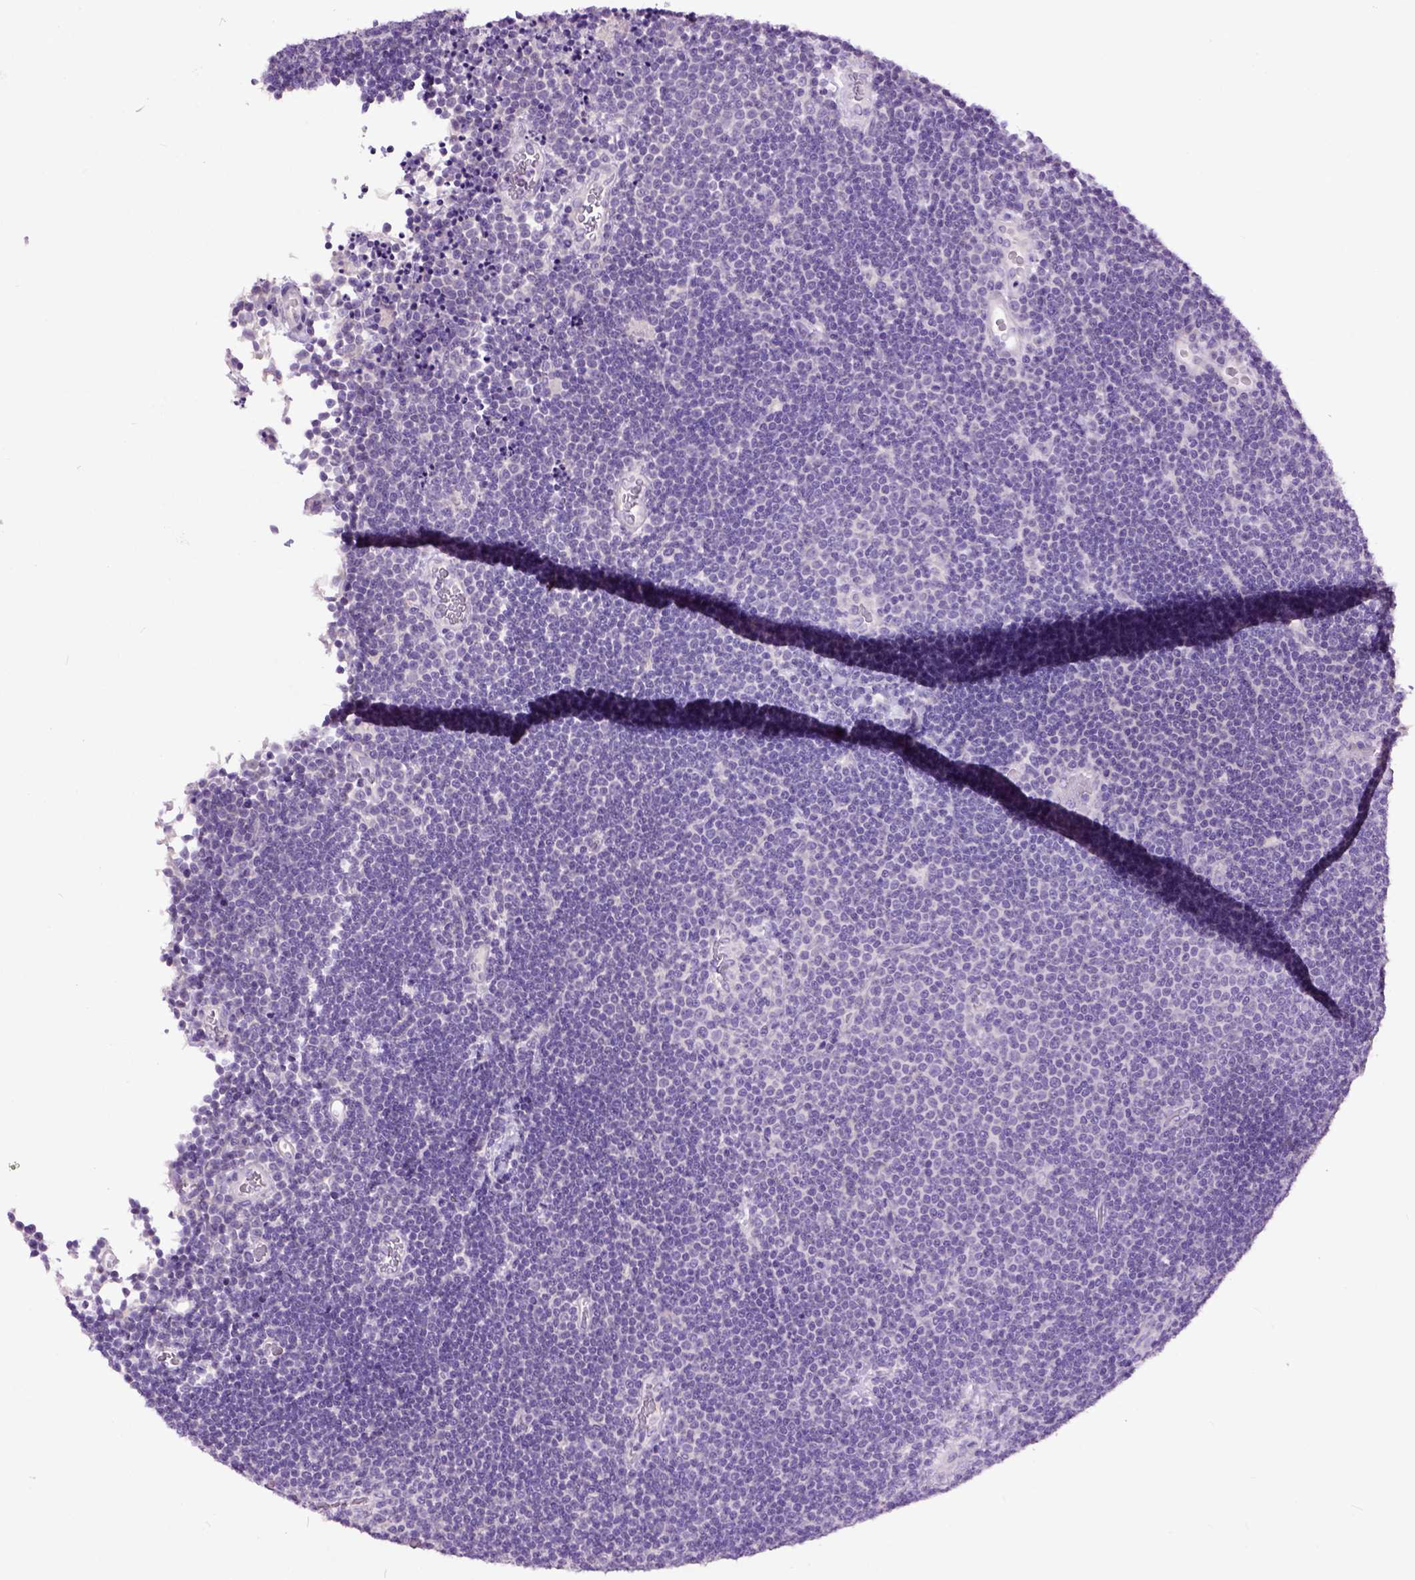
{"staining": {"intensity": "negative", "quantity": "none", "location": "none"}, "tissue": "lymphoma", "cell_type": "Tumor cells", "image_type": "cancer", "snomed": [{"axis": "morphology", "description": "Malignant lymphoma, non-Hodgkin's type, Low grade"}, {"axis": "topography", "description": "Brain"}], "caption": "This photomicrograph is of malignant lymphoma, non-Hodgkin's type (low-grade) stained with immunohistochemistry (IHC) to label a protein in brown with the nuclei are counter-stained blue. There is no expression in tumor cells. Brightfield microscopy of IHC stained with DAB (brown) and hematoxylin (blue), captured at high magnification.", "gene": "MAPT", "patient": {"sex": "female", "age": 66}}